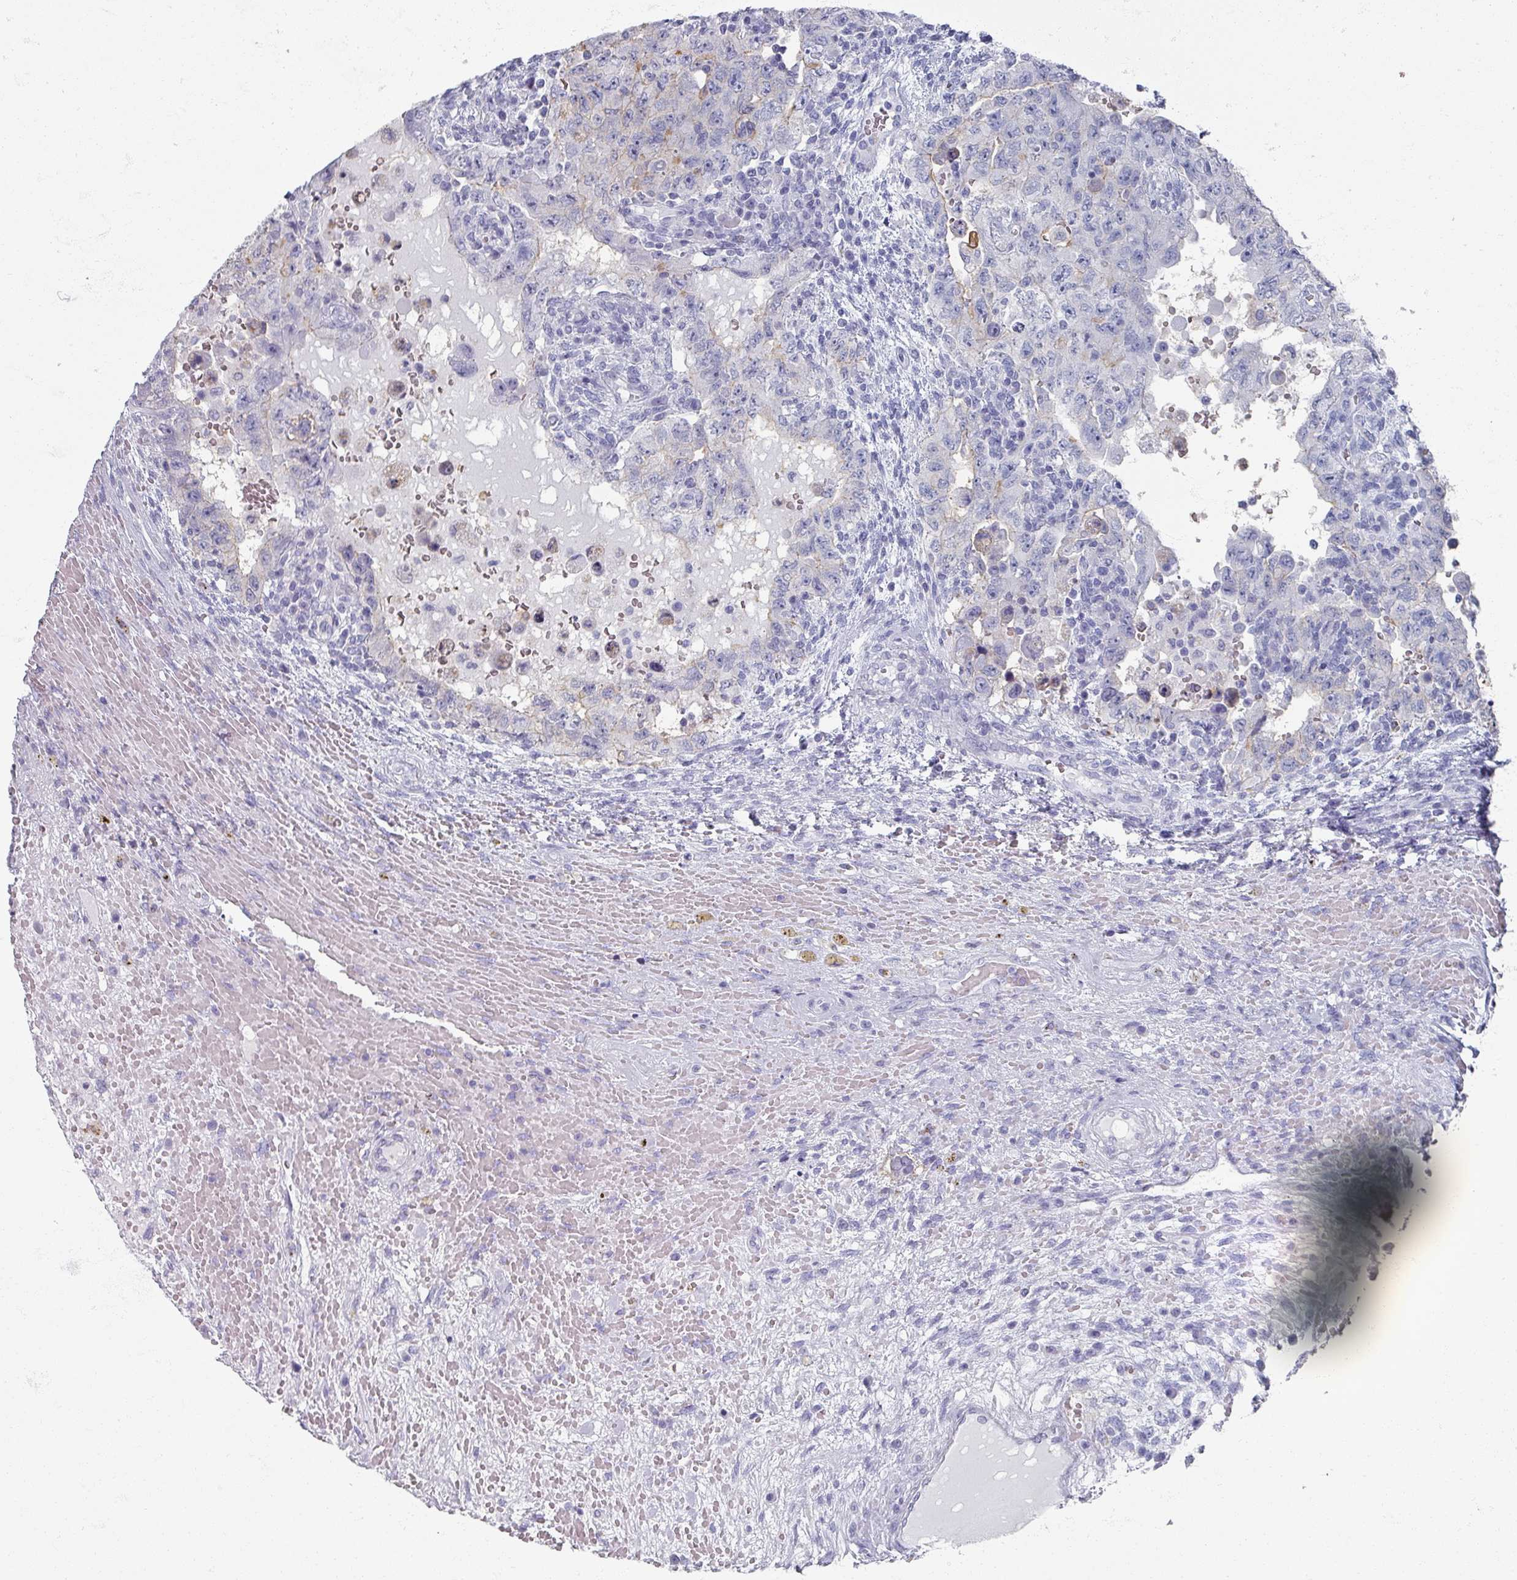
{"staining": {"intensity": "negative", "quantity": "none", "location": "none"}, "tissue": "testis cancer", "cell_type": "Tumor cells", "image_type": "cancer", "snomed": [{"axis": "morphology", "description": "Carcinoma, Embryonal, NOS"}, {"axis": "topography", "description": "Testis"}], "caption": "Tumor cells show no significant protein expression in testis embryonal carcinoma.", "gene": "OMG", "patient": {"sex": "male", "age": 26}}